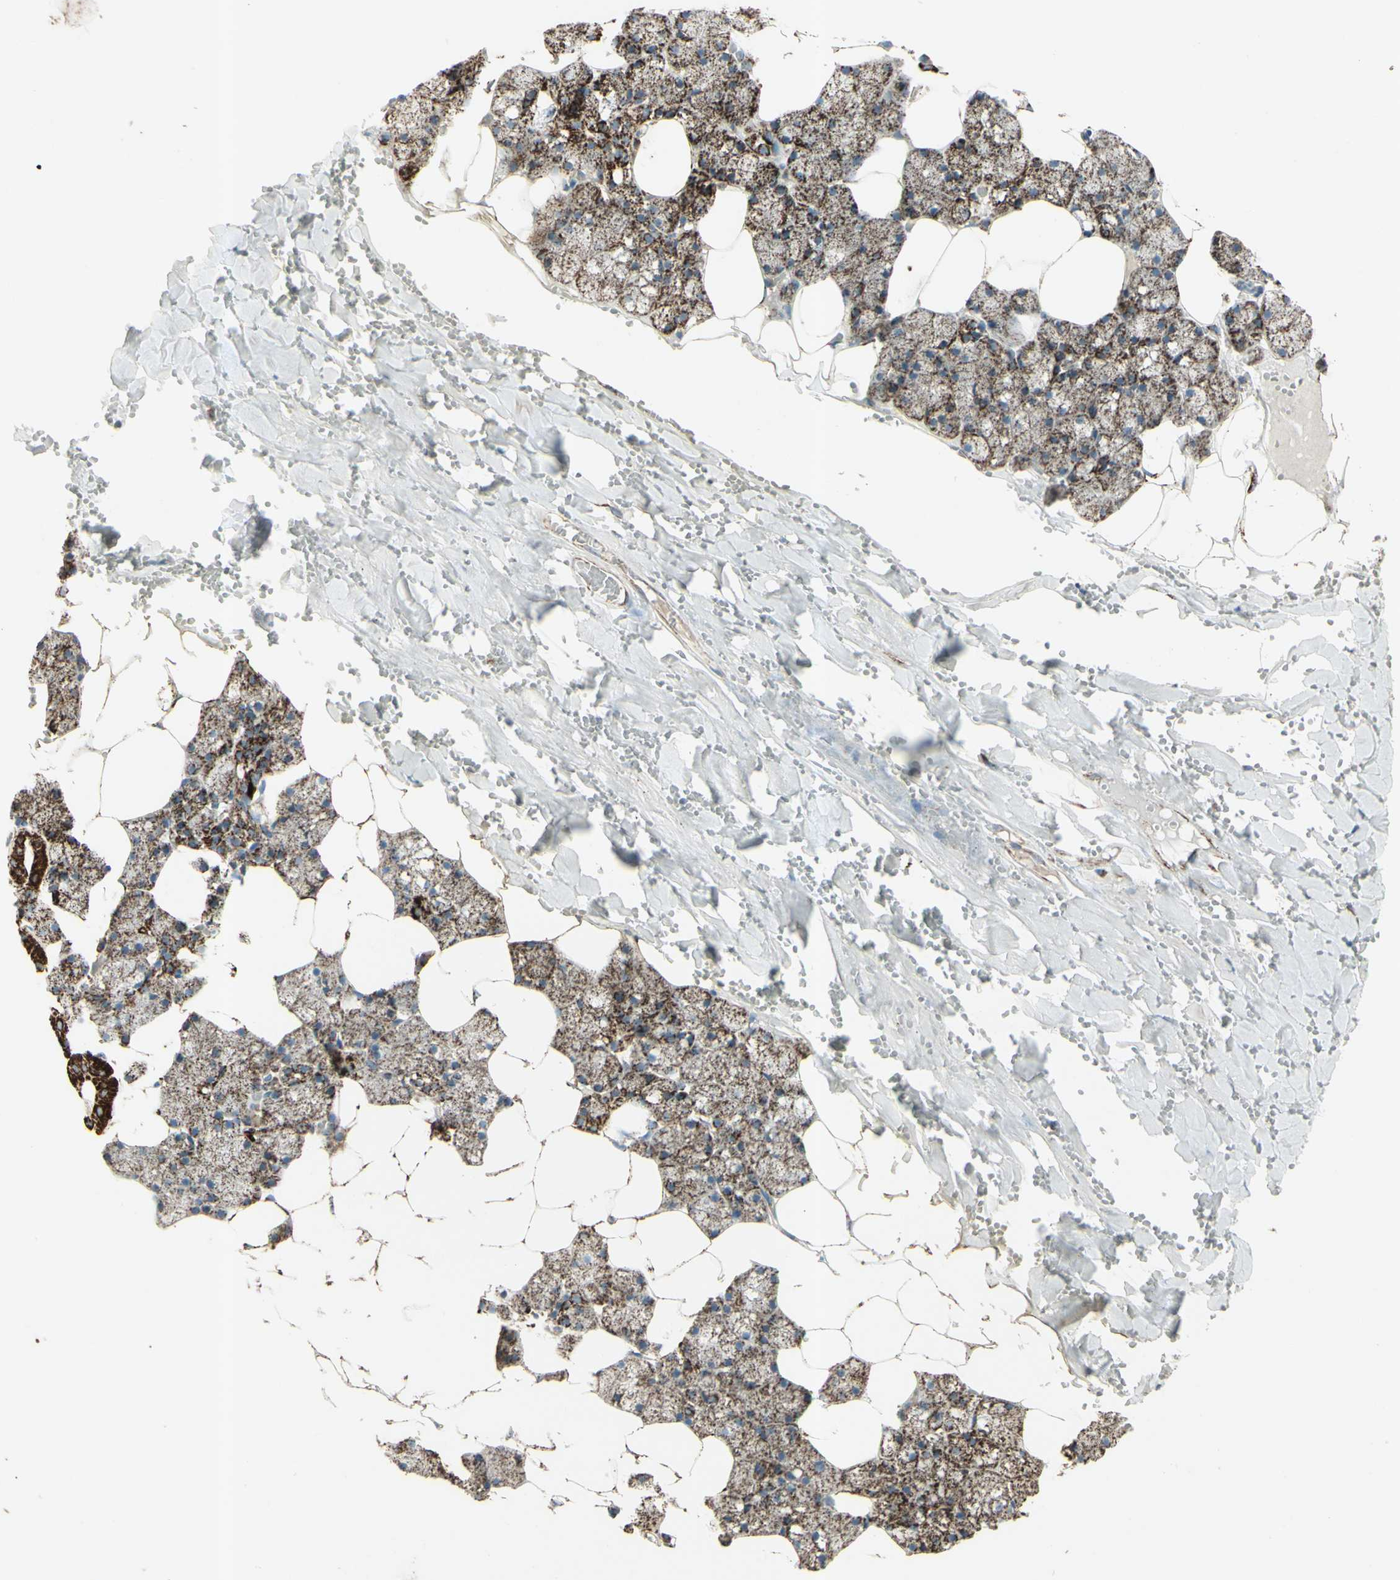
{"staining": {"intensity": "strong", "quantity": ">75%", "location": "cytoplasmic/membranous"}, "tissue": "salivary gland", "cell_type": "Glandular cells", "image_type": "normal", "snomed": [{"axis": "morphology", "description": "Normal tissue, NOS"}, {"axis": "topography", "description": "Salivary gland"}], "caption": "IHC micrograph of benign salivary gland: human salivary gland stained using IHC displays high levels of strong protein expression localized specifically in the cytoplasmic/membranous of glandular cells, appearing as a cytoplasmic/membranous brown color.", "gene": "RHOT1", "patient": {"sex": "male", "age": 62}}